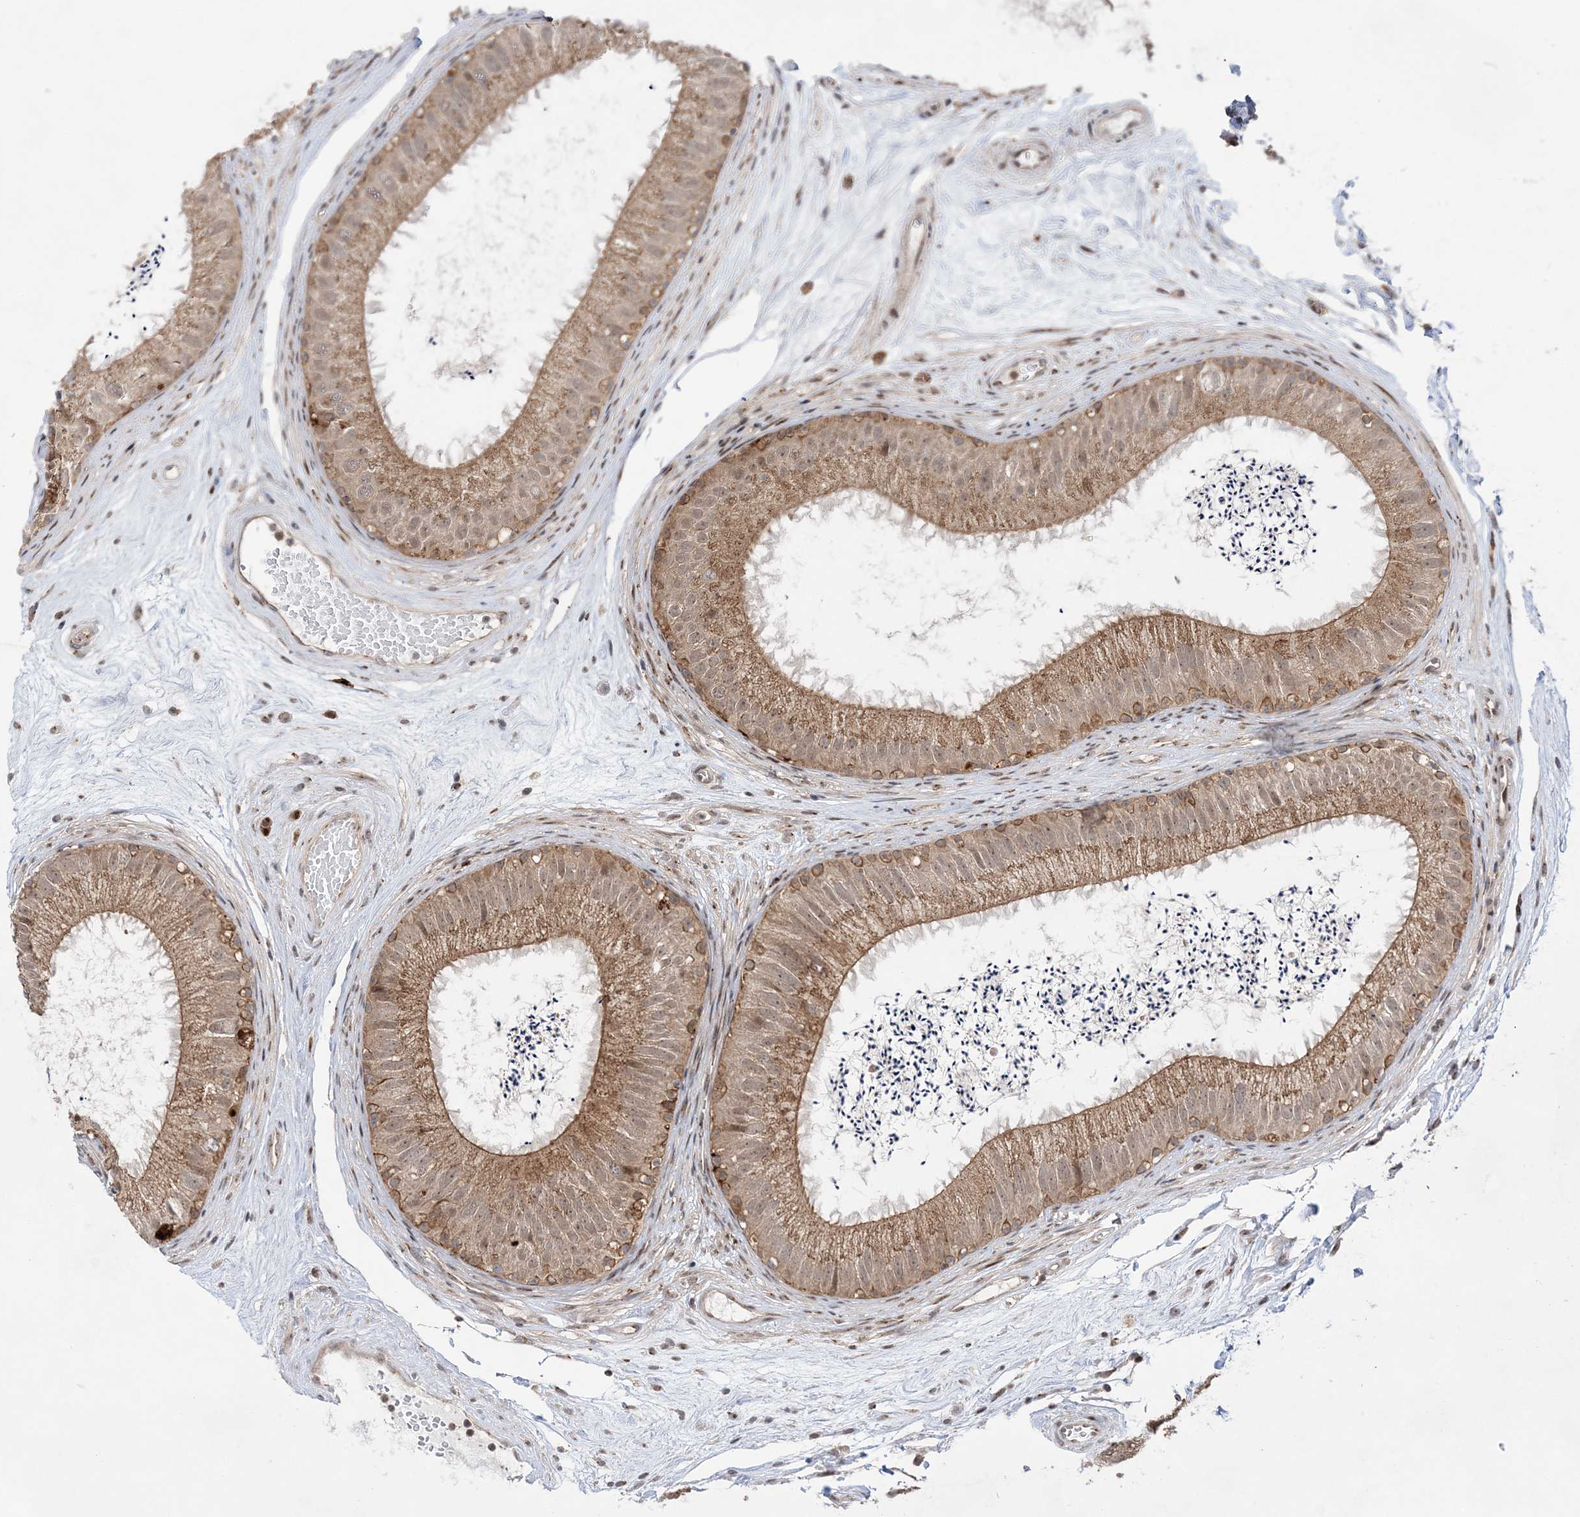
{"staining": {"intensity": "moderate", "quantity": ">75%", "location": "cytoplasmic/membranous"}, "tissue": "epididymis", "cell_type": "Glandular cells", "image_type": "normal", "snomed": [{"axis": "morphology", "description": "Normal tissue, NOS"}, {"axis": "topography", "description": "Epididymis"}], "caption": "Epididymis stained for a protein demonstrates moderate cytoplasmic/membranous positivity in glandular cells.", "gene": "ANAPC15", "patient": {"sex": "male", "age": 77}}